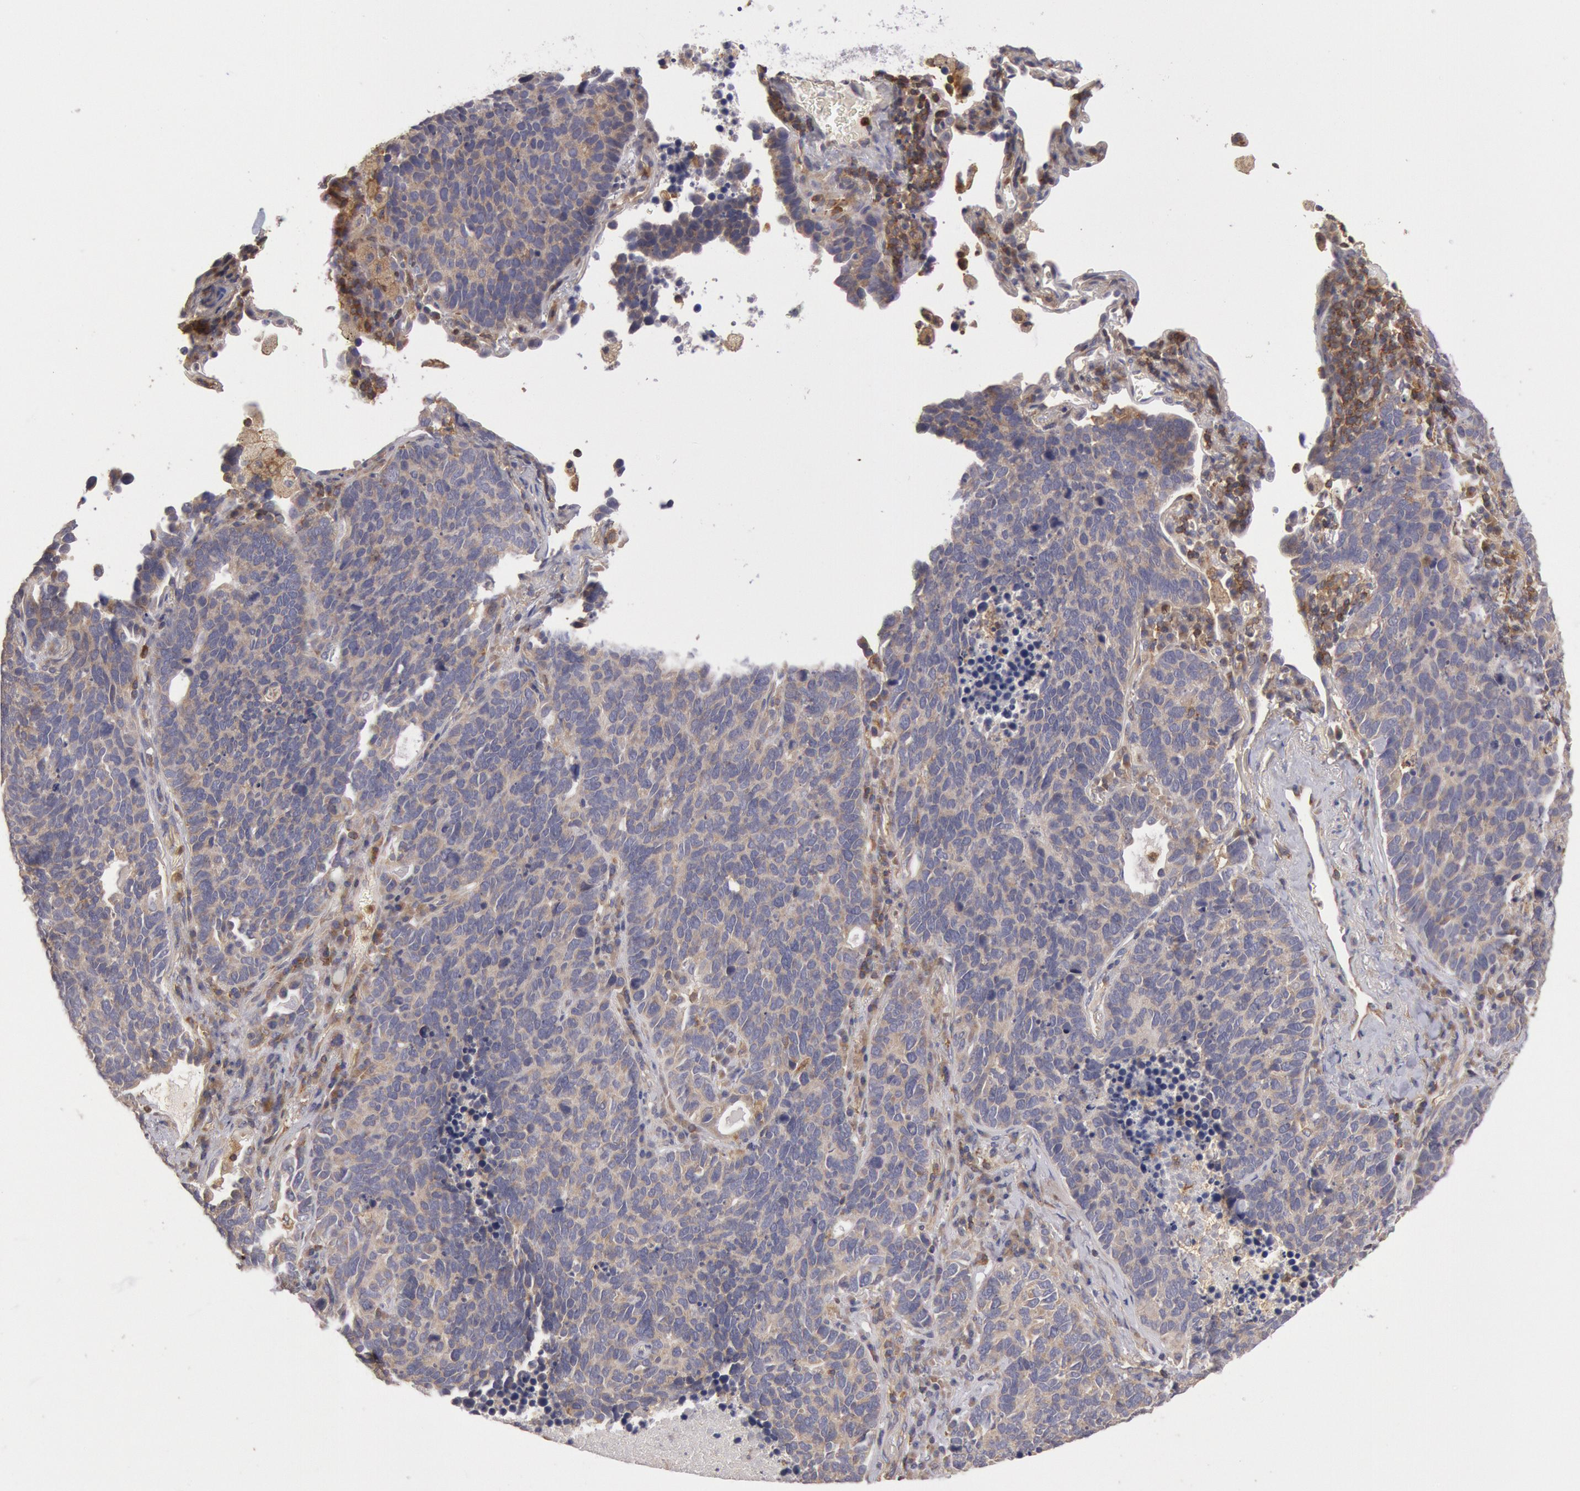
{"staining": {"intensity": "weak", "quantity": ">75%", "location": "cytoplasmic/membranous"}, "tissue": "lung cancer", "cell_type": "Tumor cells", "image_type": "cancer", "snomed": [{"axis": "morphology", "description": "Neoplasm, malignant, NOS"}, {"axis": "topography", "description": "Lung"}], "caption": "A brown stain labels weak cytoplasmic/membranous expression of a protein in human malignant neoplasm (lung) tumor cells. Nuclei are stained in blue.", "gene": "PIK3R1", "patient": {"sex": "female", "age": 75}}